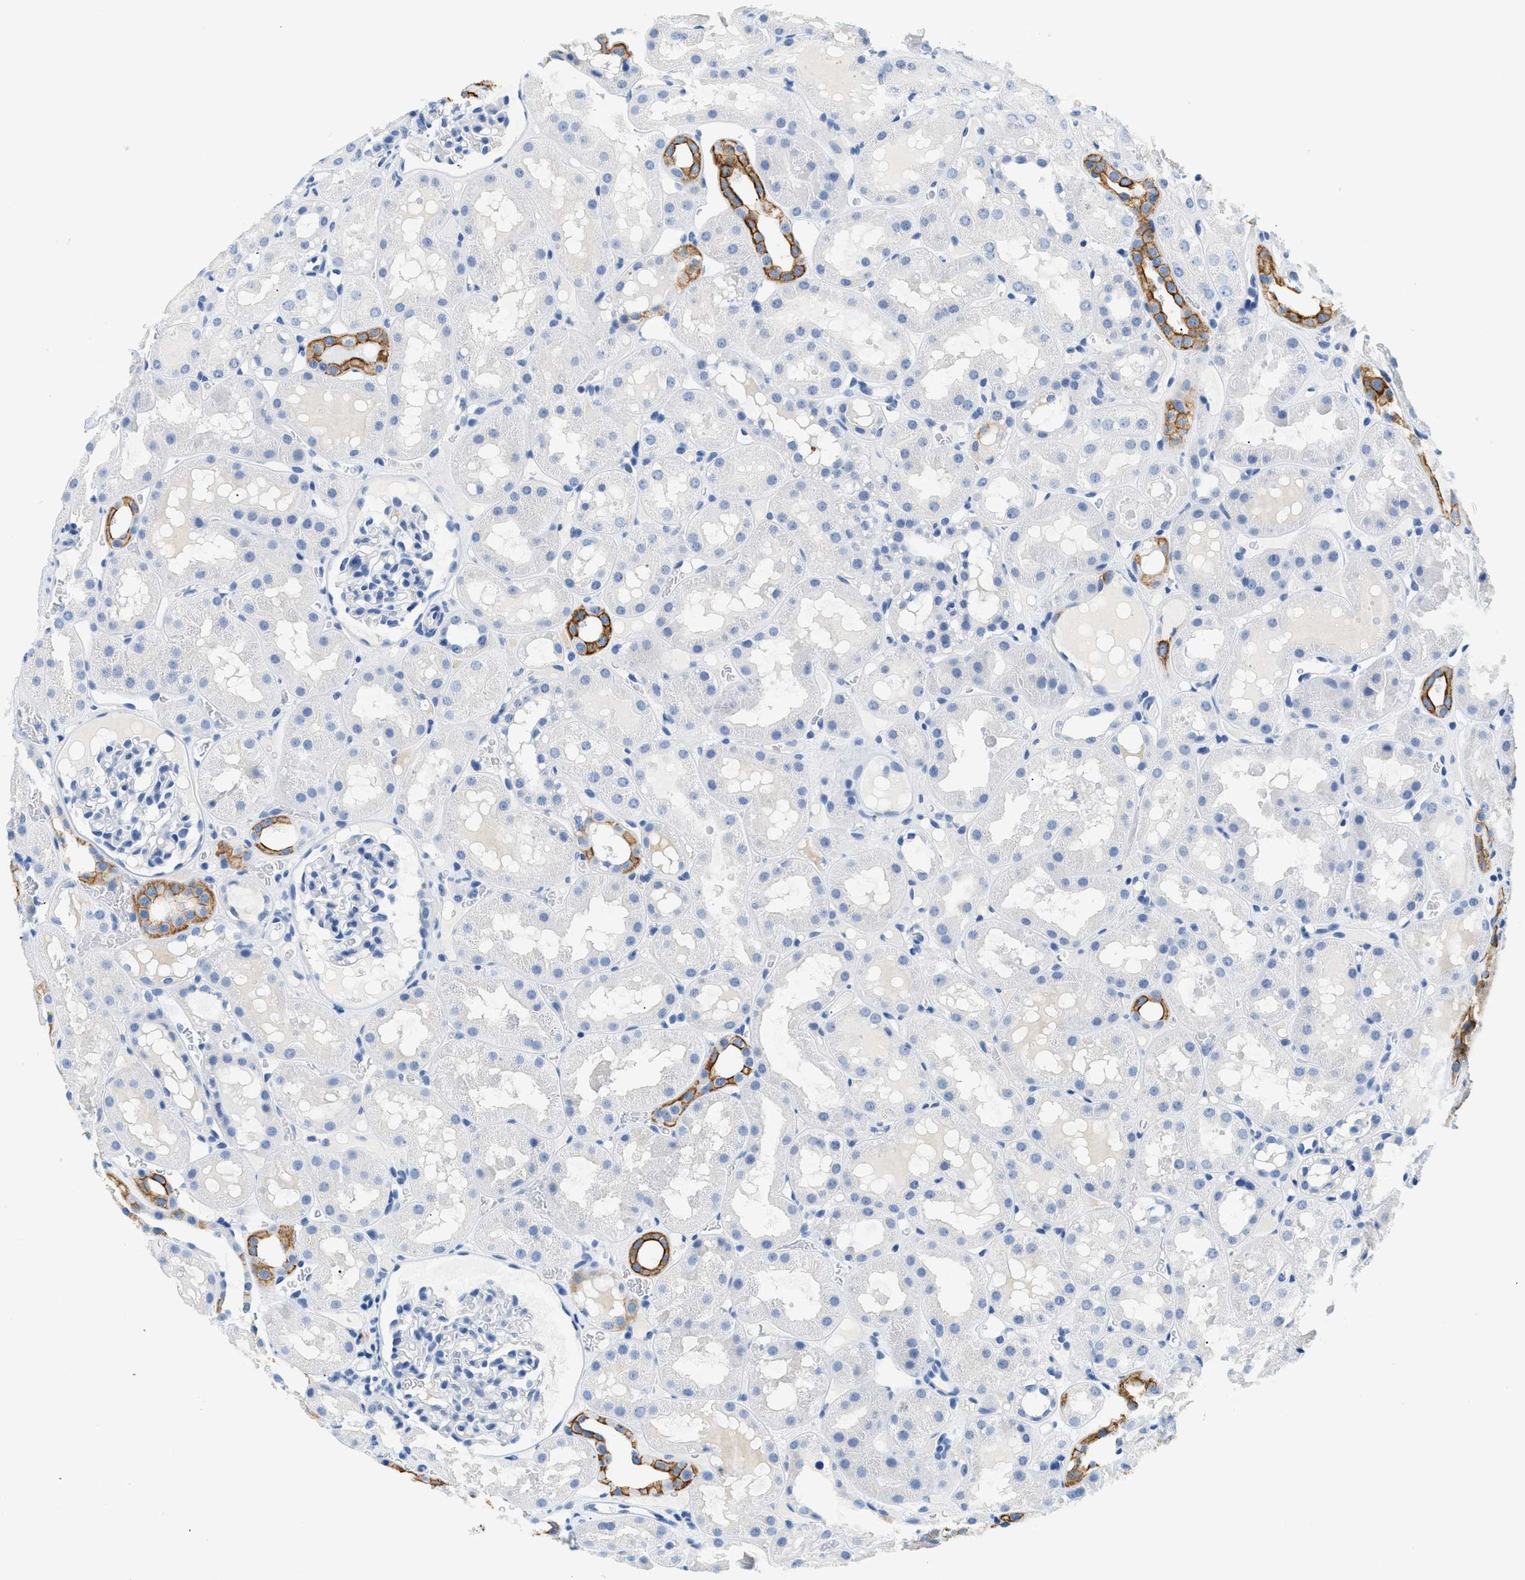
{"staining": {"intensity": "negative", "quantity": "none", "location": "none"}, "tissue": "kidney", "cell_type": "Cells in glomeruli", "image_type": "normal", "snomed": [{"axis": "morphology", "description": "Normal tissue, NOS"}, {"axis": "topography", "description": "Kidney"}, {"axis": "topography", "description": "Urinary bladder"}], "caption": "Kidney stained for a protein using immunohistochemistry (IHC) exhibits no staining cells in glomeruli.", "gene": "STXBP2", "patient": {"sex": "male", "age": 16}}